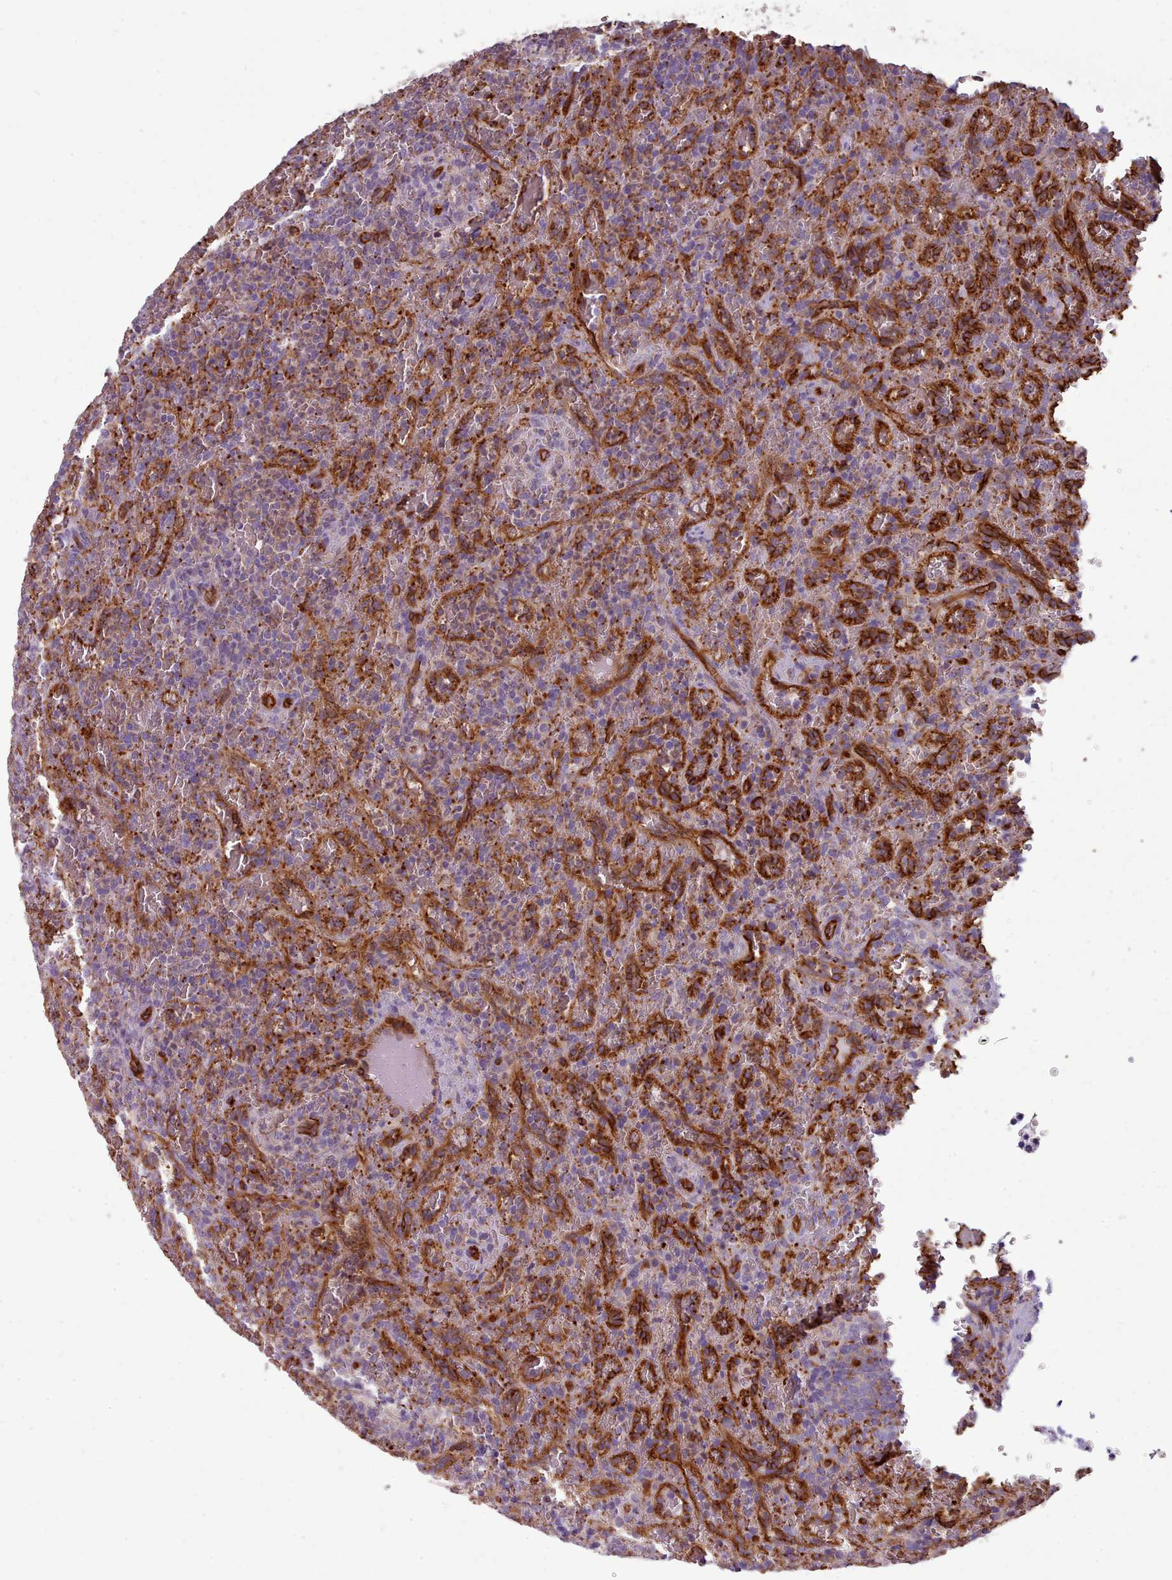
{"staining": {"intensity": "negative", "quantity": "none", "location": "none"}, "tissue": "lymphoma", "cell_type": "Tumor cells", "image_type": "cancer", "snomed": [{"axis": "morphology", "description": "Malignant lymphoma, non-Hodgkin's type, Low grade"}, {"axis": "topography", "description": "Spleen"}], "caption": "An immunohistochemistry micrograph of lymphoma is shown. There is no staining in tumor cells of lymphoma. (Immunohistochemistry, brightfield microscopy, high magnification).", "gene": "CD300LF", "patient": {"sex": "female", "age": 64}}